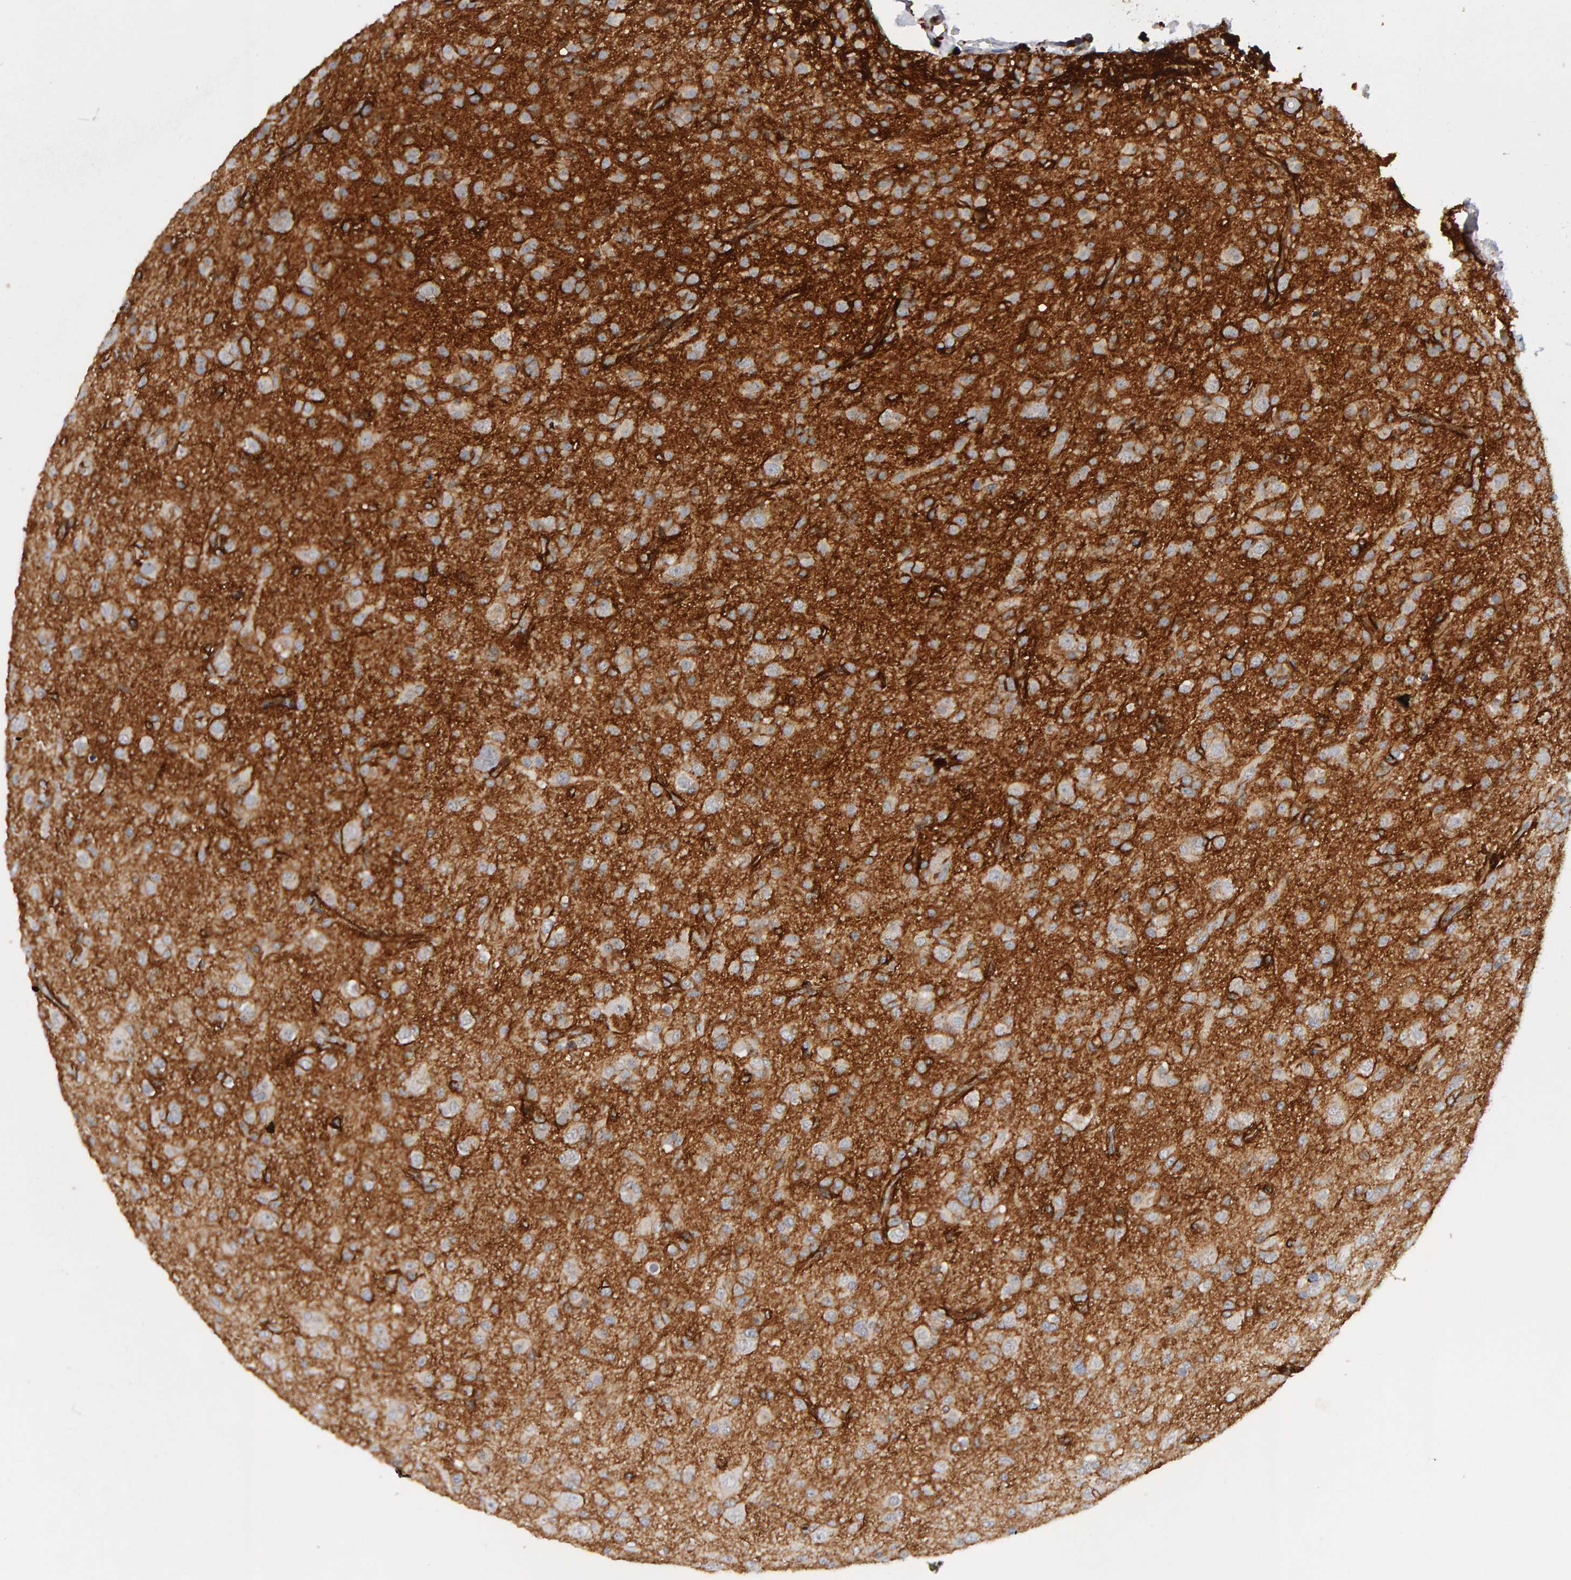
{"staining": {"intensity": "negative", "quantity": "none", "location": "none"}, "tissue": "glioma", "cell_type": "Tumor cells", "image_type": "cancer", "snomed": [{"axis": "morphology", "description": "Glioma, malignant, Low grade"}, {"axis": "topography", "description": "Brain"}], "caption": "Photomicrograph shows no significant protein positivity in tumor cells of malignant glioma (low-grade).", "gene": "NUDCD1", "patient": {"sex": "male", "age": 65}}